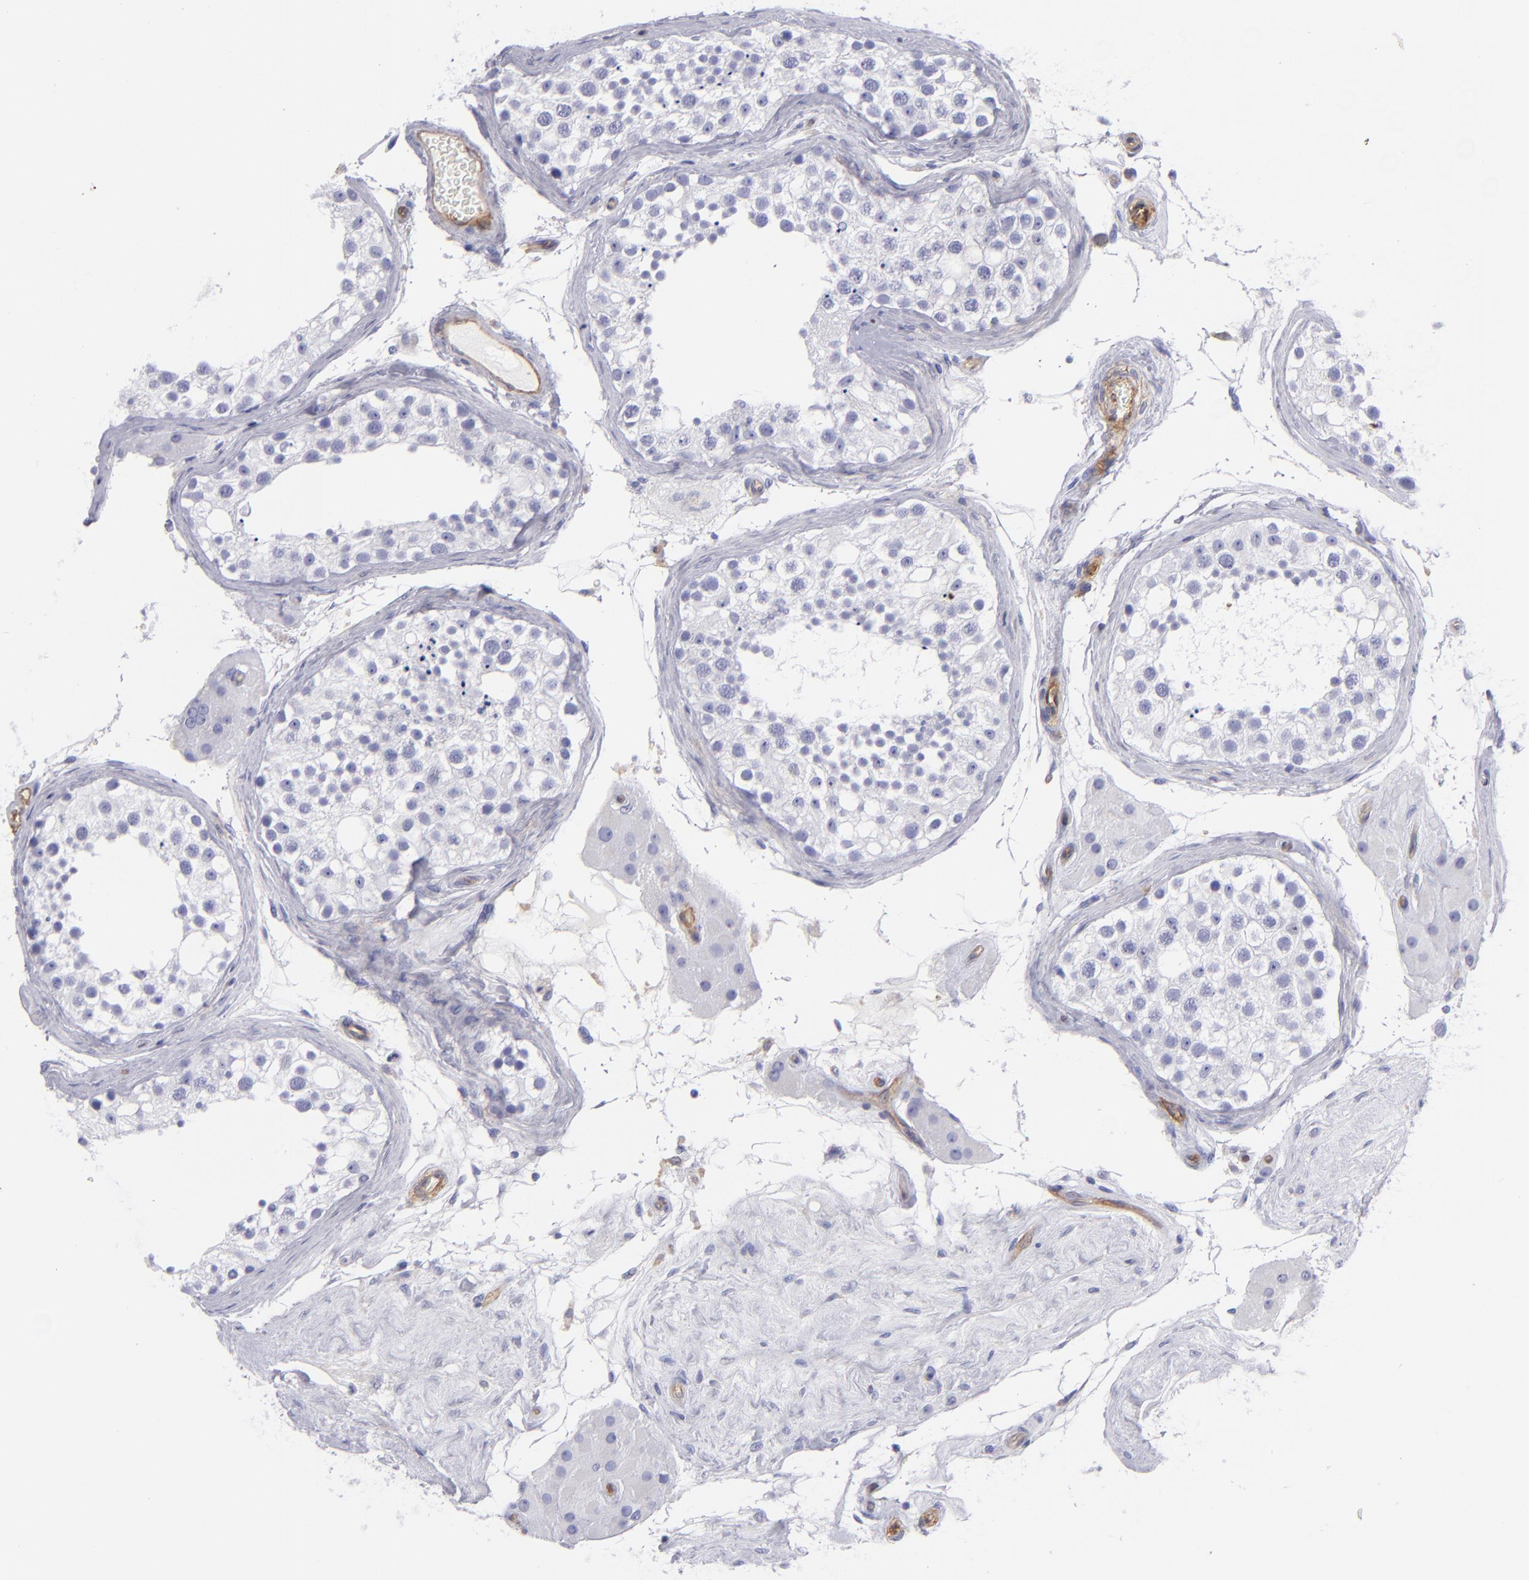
{"staining": {"intensity": "negative", "quantity": "none", "location": "none"}, "tissue": "testis", "cell_type": "Cells in seminiferous ducts", "image_type": "normal", "snomed": [{"axis": "morphology", "description": "Normal tissue, NOS"}, {"axis": "topography", "description": "Testis"}], "caption": "Testis stained for a protein using immunohistochemistry (IHC) demonstrates no expression cells in seminiferous ducts.", "gene": "ENTPD1", "patient": {"sex": "male", "age": 68}}